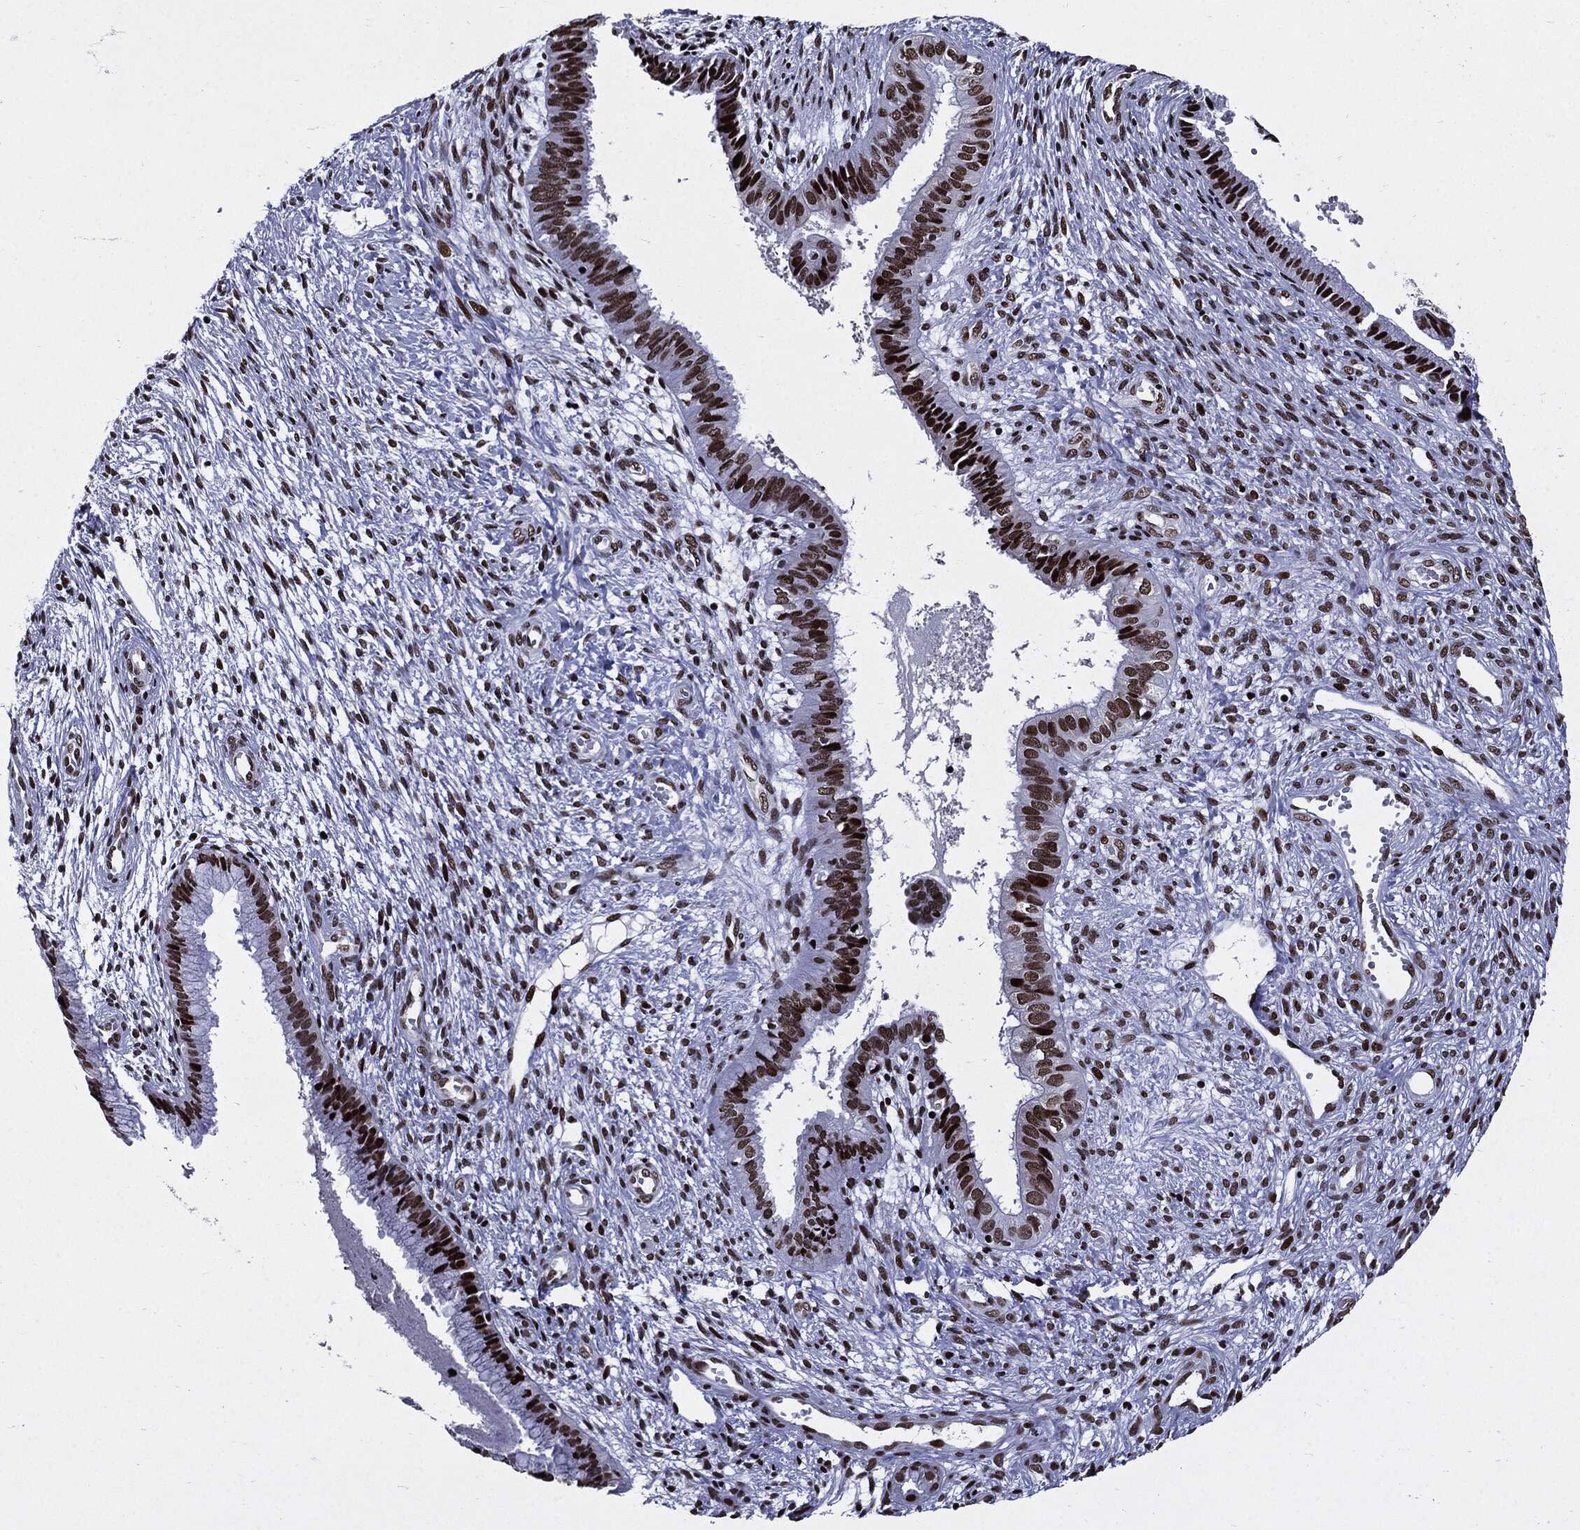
{"staining": {"intensity": "strong", "quantity": ">75%", "location": "nuclear"}, "tissue": "cervical cancer", "cell_type": "Tumor cells", "image_type": "cancer", "snomed": [{"axis": "morphology", "description": "Normal tissue, NOS"}, {"axis": "morphology", "description": "Squamous cell carcinoma, NOS"}, {"axis": "topography", "description": "Cervix"}], "caption": "An immunohistochemistry (IHC) micrograph of tumor tissue is shown. Protein staining in brown shows strong nuclear positivity in squamous cell carcinoma (cervical) within tumor cells. (IHC, brightfield microscopy, high magnification).", "gene": "ZFP91", "patient": {"sex": "female", "age": 39}}